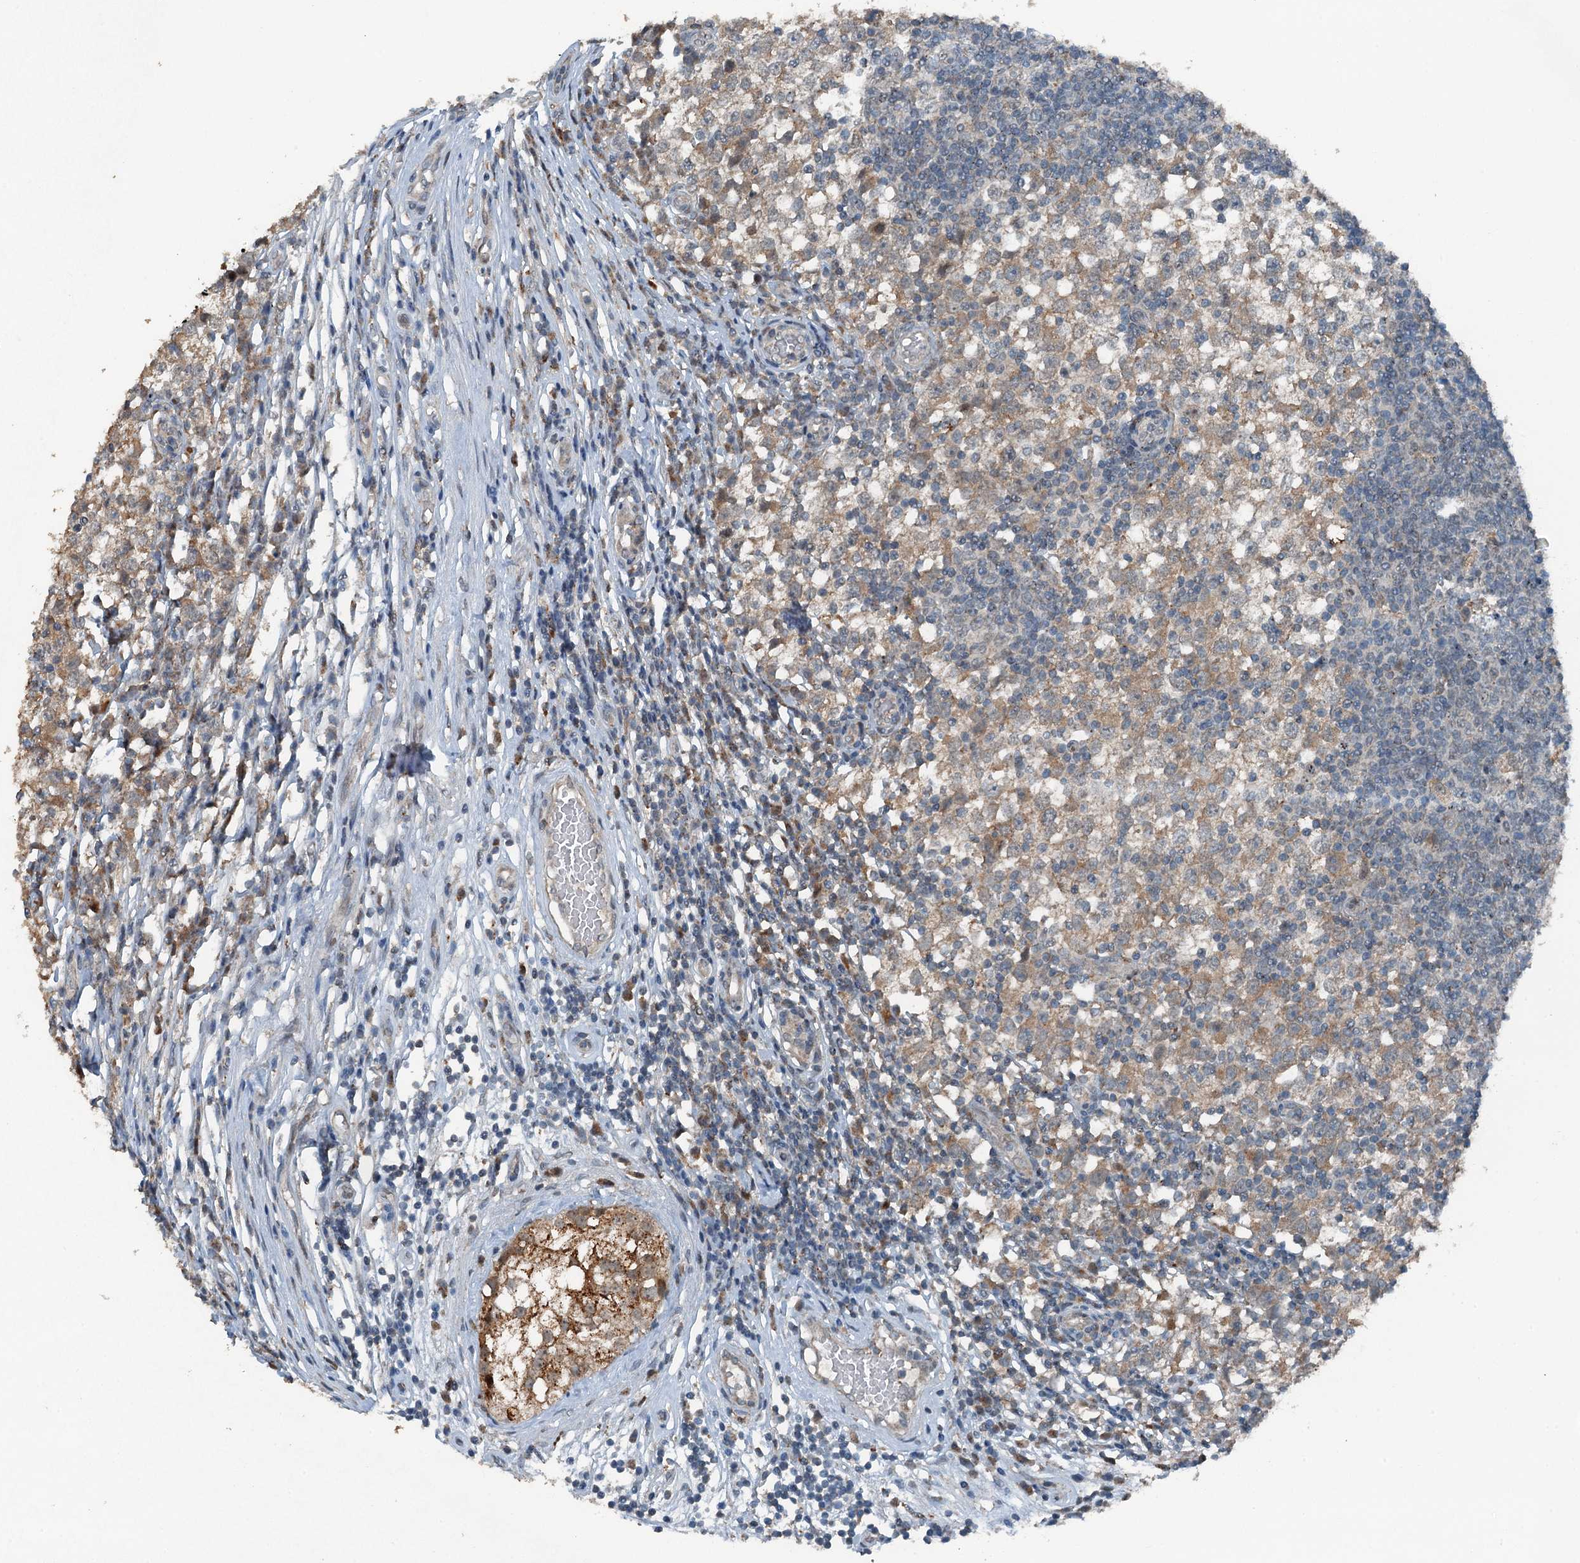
{"staining": {"intensity": "weak", "quantity": ">75%", "location": "cytoplasmic/membranous"}, "tissue": "testis cancer", "cell_type": "Tumor cells", "image_type": "cancer", "snomed": [{"axis": "morphology", "description": "Seminoma, NOS"}, {"axis": "topography", "description": "Testis"}], "caption": "Immunohistochemistry image of human testis cancer (seminoma) stained for a protein (brown), which shows low levels of weak cytoplasmic/membranous expression in about >75% of tumor cells.", "gene": "BMERB1", "patient": {"sex": "male", "age": 65}}